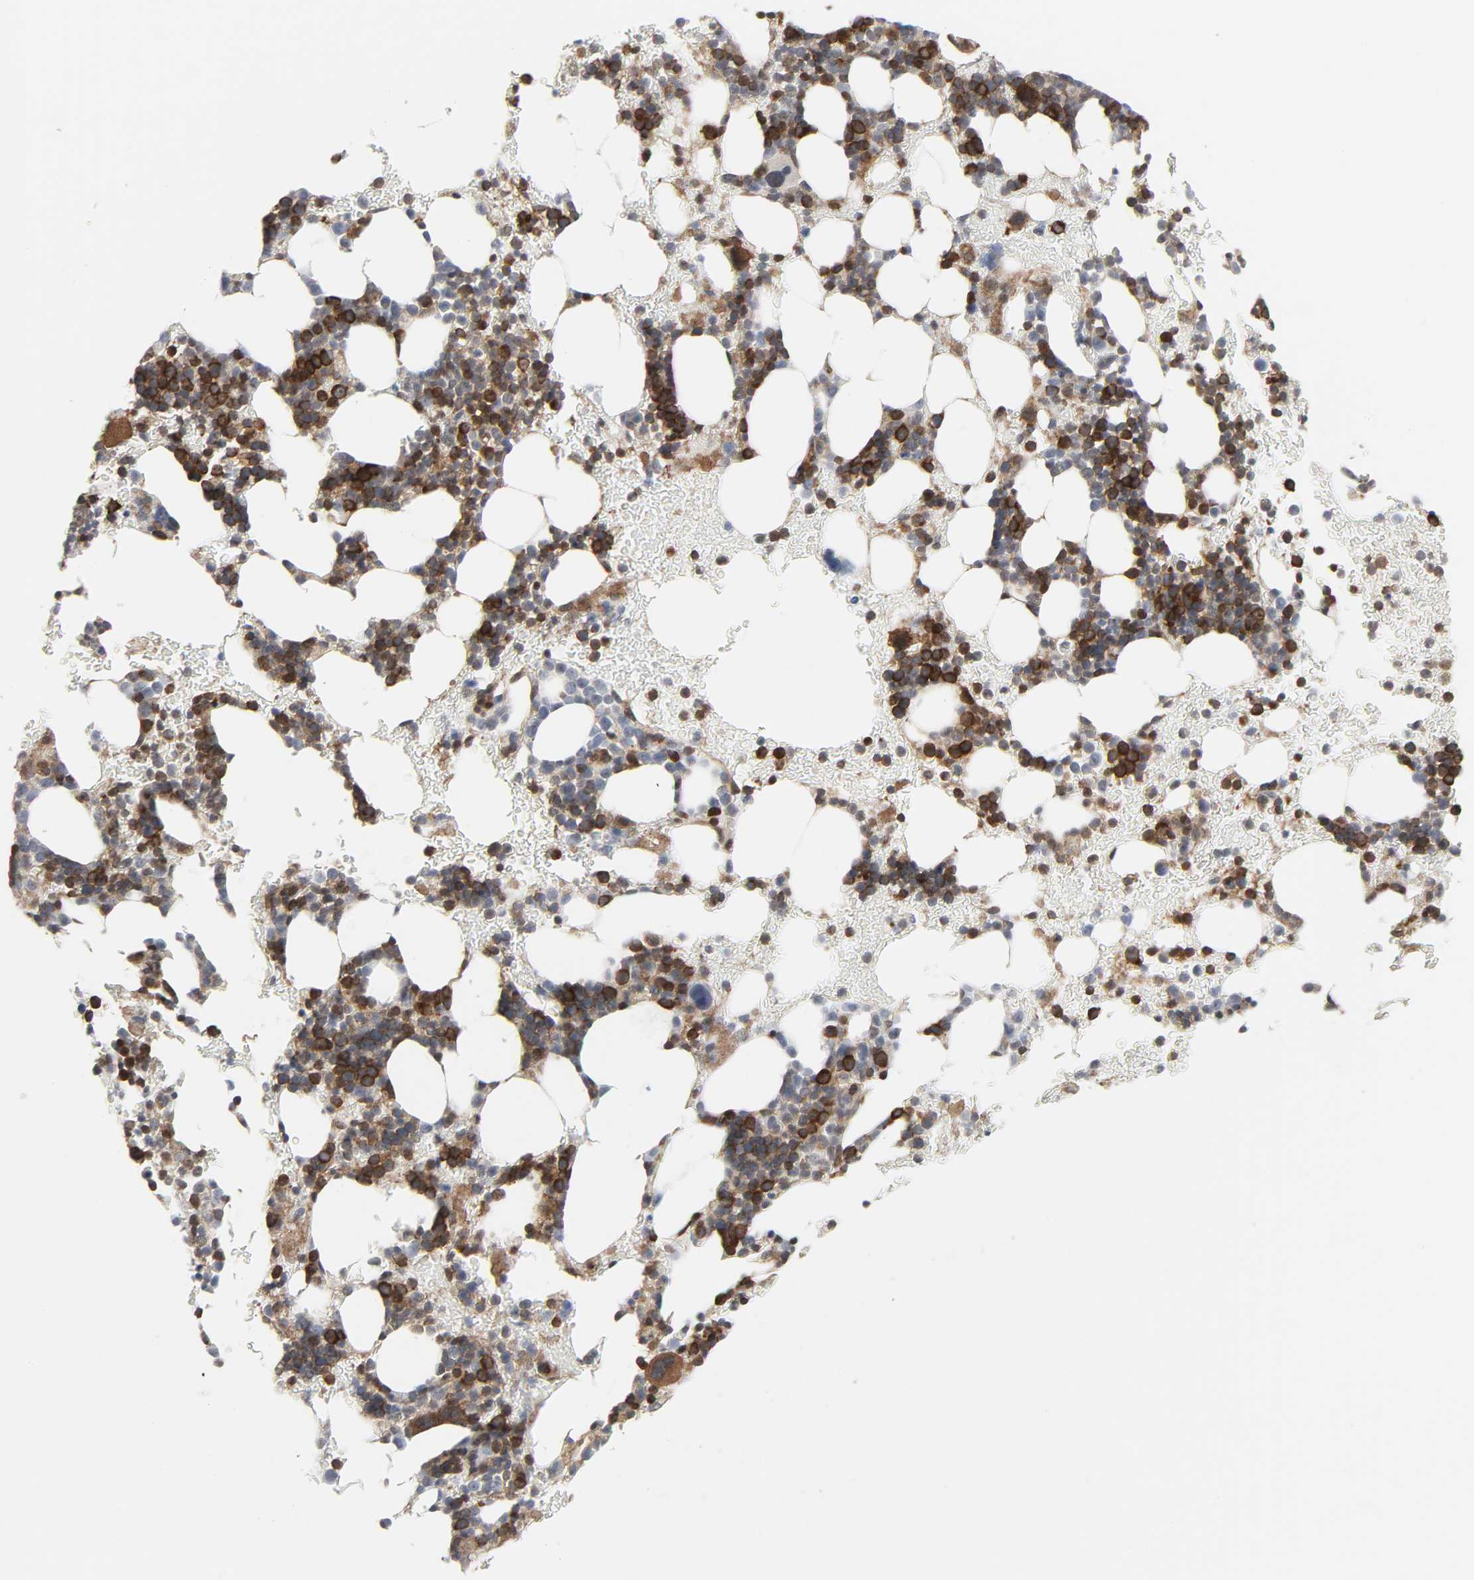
{"staining": {"intensity": "strong", "quantity": ">75%", "location": "cytoplasmic/membranous"}, "tissue": "bone marrow", "cell_type": "Hematopoietic cells", "image_type": "normal", "snomed": [{"axis": "morphology", "description": "Normal tissue, NOS"}, {"axis": "topography", "description": "Bone marrow"}], "caption": "This histopathology image displays immunohistochemistry staining of benign bone marrow, with high strong cytoplasmic/membranous staining in approximately >75% of hematopoietic cells.", "gene": "GSK3A", "patient": {"sex": "male", "age": 17}}